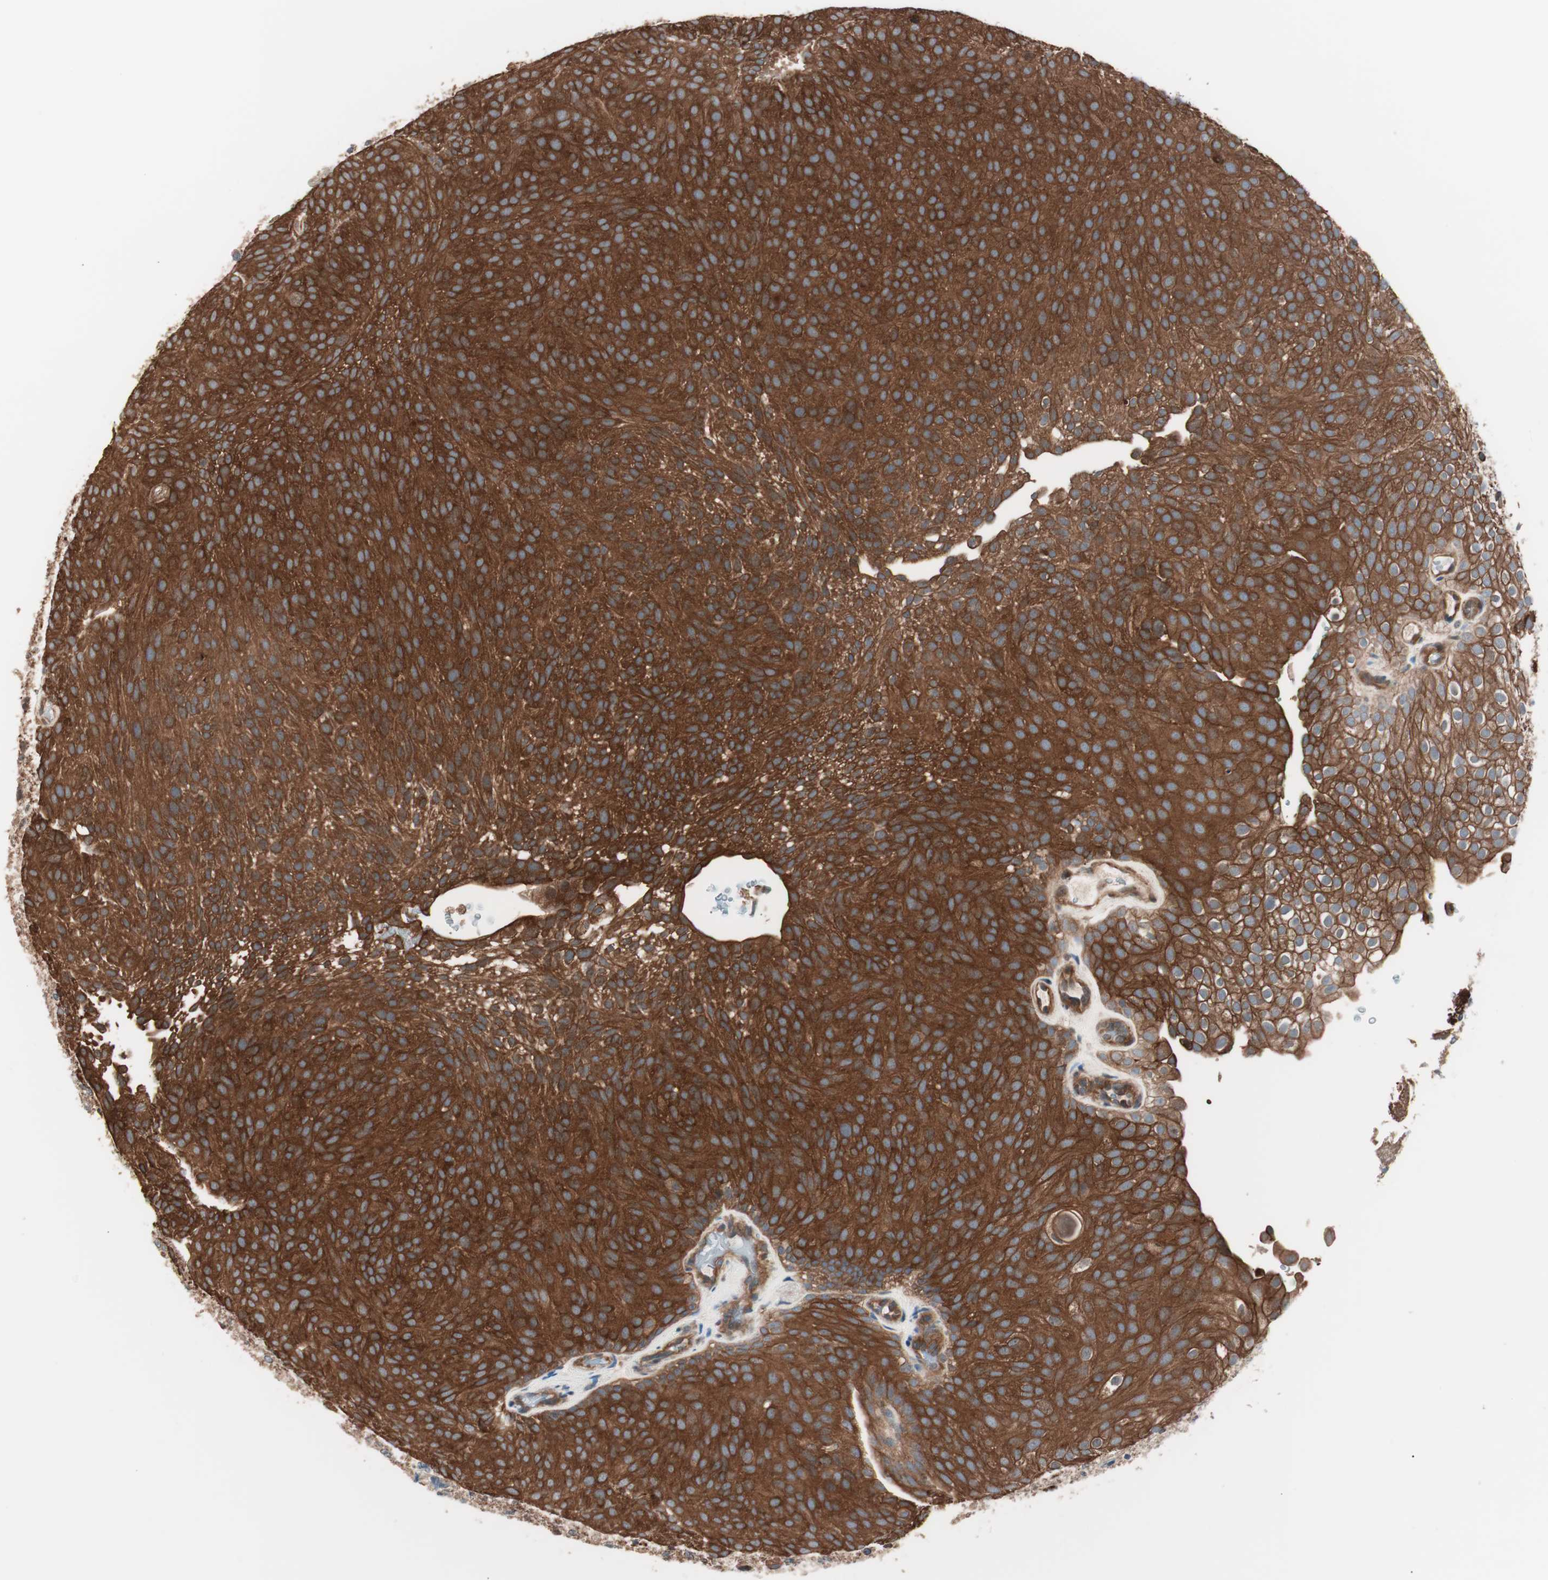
{"staining": {"intensity": "strong", "quantity": ">75%", "location": "cytoplasmic/membranous"}, "tissue": "urothelial cancer", "cell_type": "Tumor cells", "image_type": "cancer", "snomed": [{"axis": "morphology", "description": "Urothelial carcinoma, Low grade"}, {"axis": "topography", "description": "Urinary bladder"}], "caption": "IHC of urothelial cancer displays high levels of strong cytoplasmic/membranous positivity in approximately >75% of tumor cells. (DAB IHC, brown staining for protein, blue staining for nuclei).", "gene": "TSG101", "patient": {"sex": "male", "age": 78}}